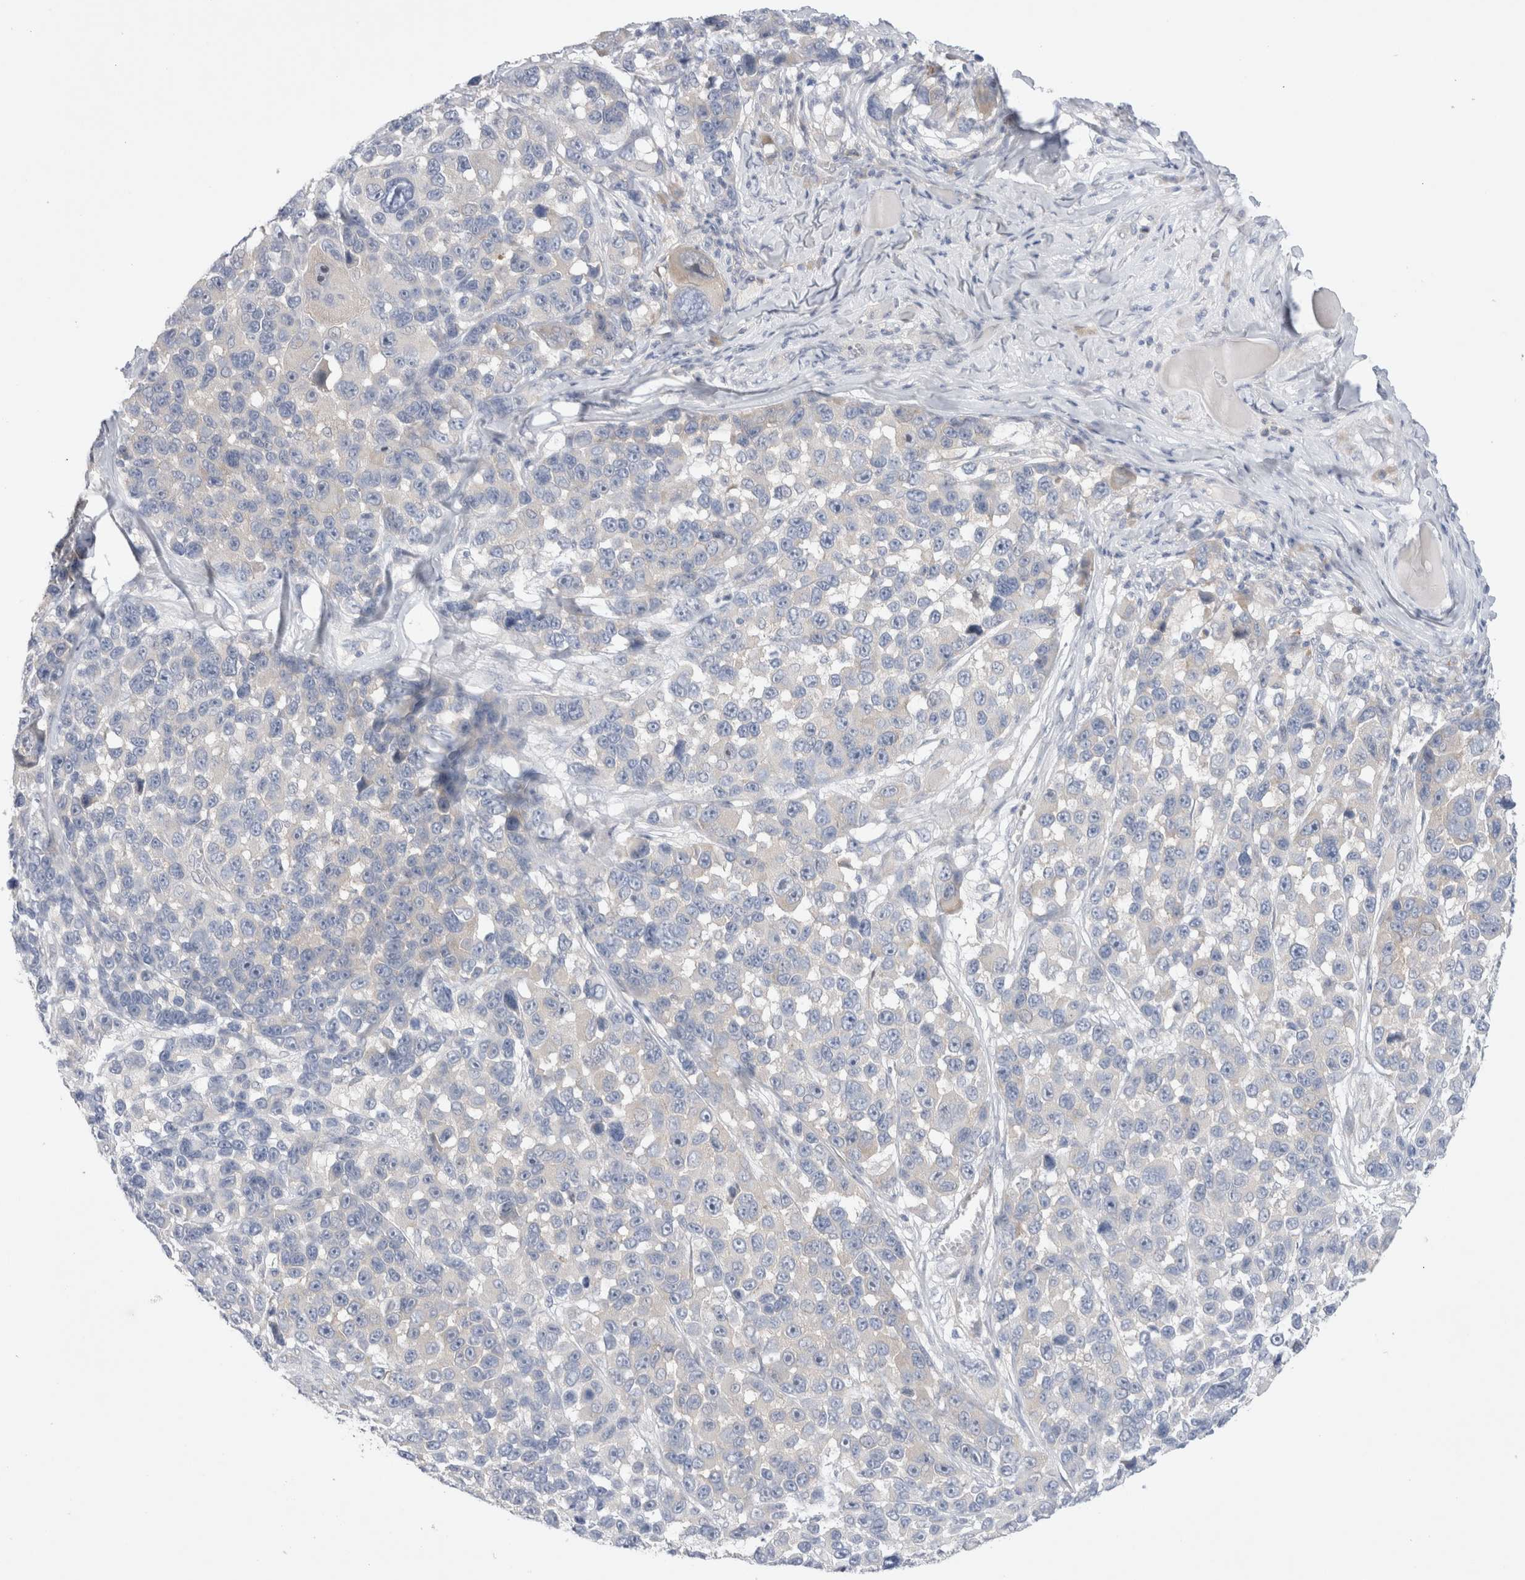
{"staining": {"intensity": "negative", "quantity": "none", "location": "none"}, "tissue": "melanoma", "cell_type": "Tumor cells", "image_type": "cancer", "snomed": [{"axis": "morphology", "description": "Malignant melanoma, NOS"}, {"axis": "topography", "description": "Skin"}], "caption": "Melanoma was stained to show a protein in brown. There is no significant expression in tumor cells. Nuclei are stained in blue.", "gene": "RBM12B", "patient": {"sex": "male", "age": 53}}